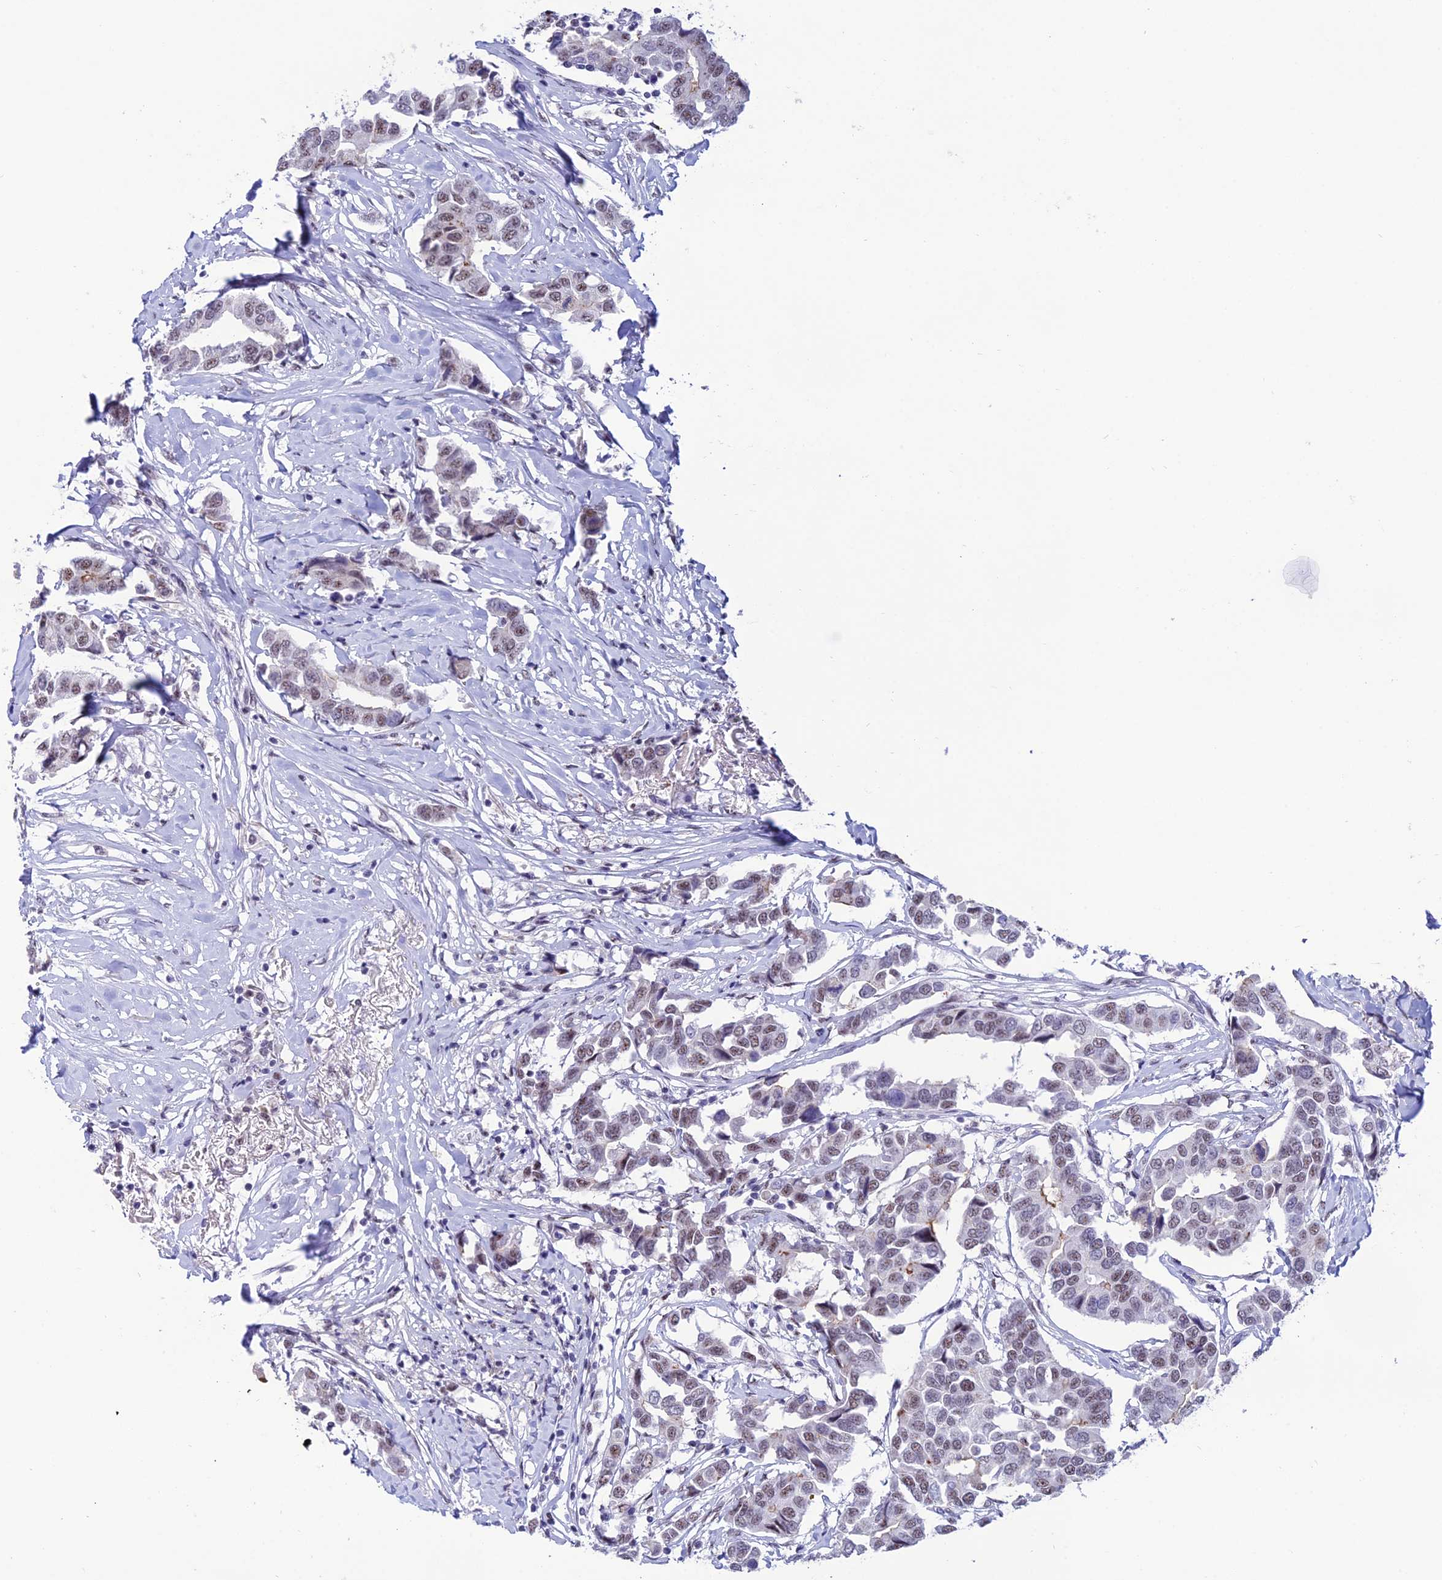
{"staining": {"intensity": "weak", "quantity": "25%-75%", "location": "nuclear"}, "tissue": "breast cancer", "cell_type": "Tumor cells", "image_type": "cancer", "snomed": [{"axis": "morphology", "description": "Duct carcinoma"}, {"axis": "topography", "description": "Breast"}], "caption": "The micrograph shows a brown stain indicating the presence of a protein in the nuclear of tumor cells in invasive ductal carcinoma (breast).", "gene": "MFSD2B", "patient": {"sex": "female", "age": 80}}